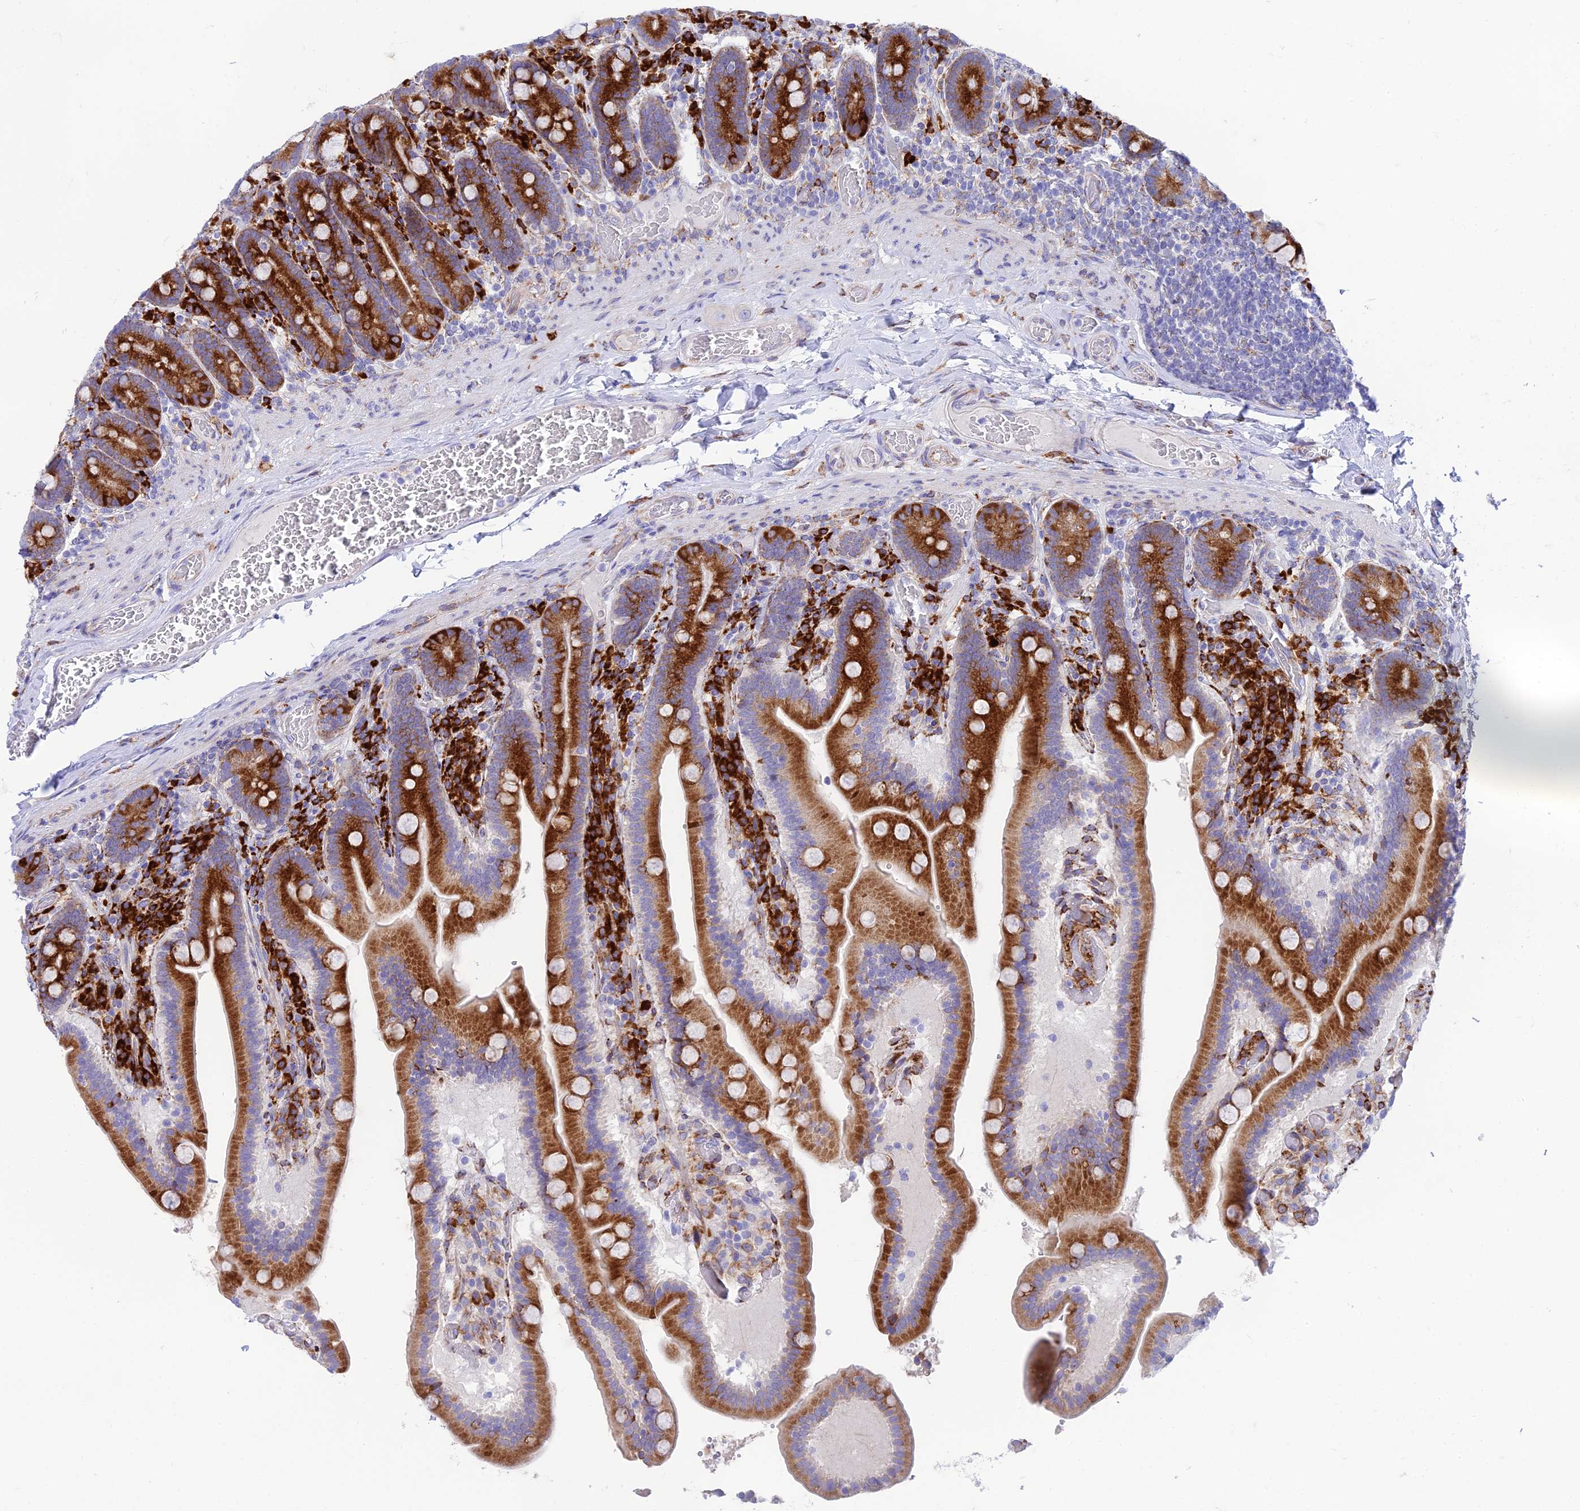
{"staining": {"intensity": "strong", "quantity": ">75%", "location": "cytoplasmic/membranous"}, "tissue": "duodenum", "cell_type": "Glandular cells", "image_type": "normal", "snomed": [{"axis": "morphology", "description": "Normal tissue, NOS"}, {"axis": "topography", "description": "Duodenum"}], "caption": "Immunohistochemical staining of benign duodenum shows >75% levels of strong cytoplasmic/membranous protein staining in about >75% of glandular cells. The staining was performed using DAB (3,3'-diaminobenzidine) to visualize the protein expression in brown, while the nuclei were stained in blue with hematoxylin (Magnification: 20x).", "gene": "TUBGCP6", "patient": {"sex": "female", "age": 62}}